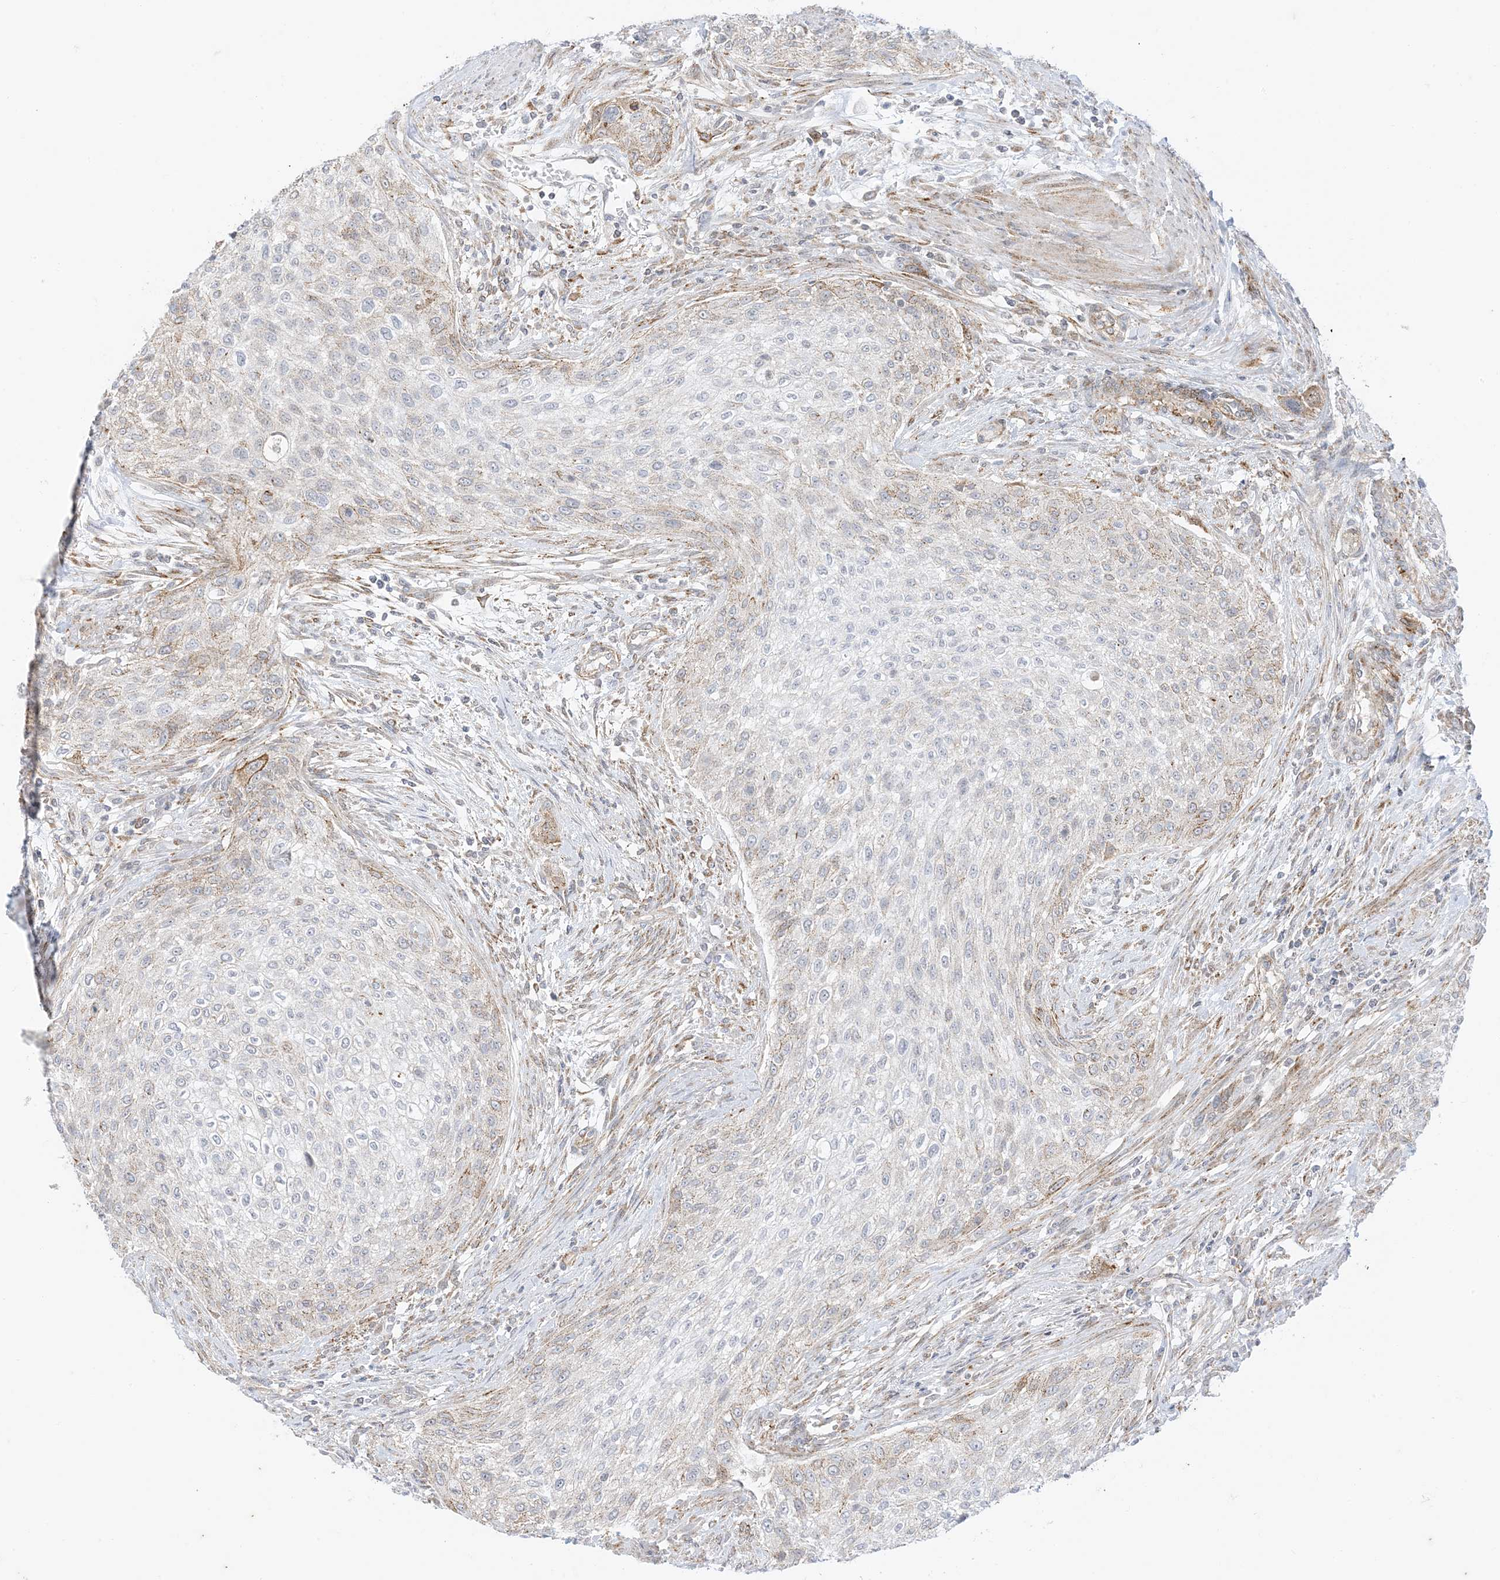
{"staining": {"intensity": "weak", "quantity": "25%-75%", "location": "cytoplasmic/membranous"}, "tissue": "urothelial cancer", "cell_type": "Tumor cells", "image_type": "cancer", "snomed": [{"axis": "morphology", "description": "Urothelial carcinoma, High grade"}, {"axis": "topography", "description": "Urinary bladder"}], "caption": "Protein expression by immunohistochemistry demonstrates weak cytoplasmic/membranous positivity in about 25%-75% of tumor cells in urothelial cancer. The staining was performed using DAB (3,3'-diaminobenzidine) to visualize the protein expression in brown, while the nuclei were stained in blue with hematoxylin (Magnification: 20x).", "gene": "RAC1", "patient": {"sex": "male", "age": 35}}